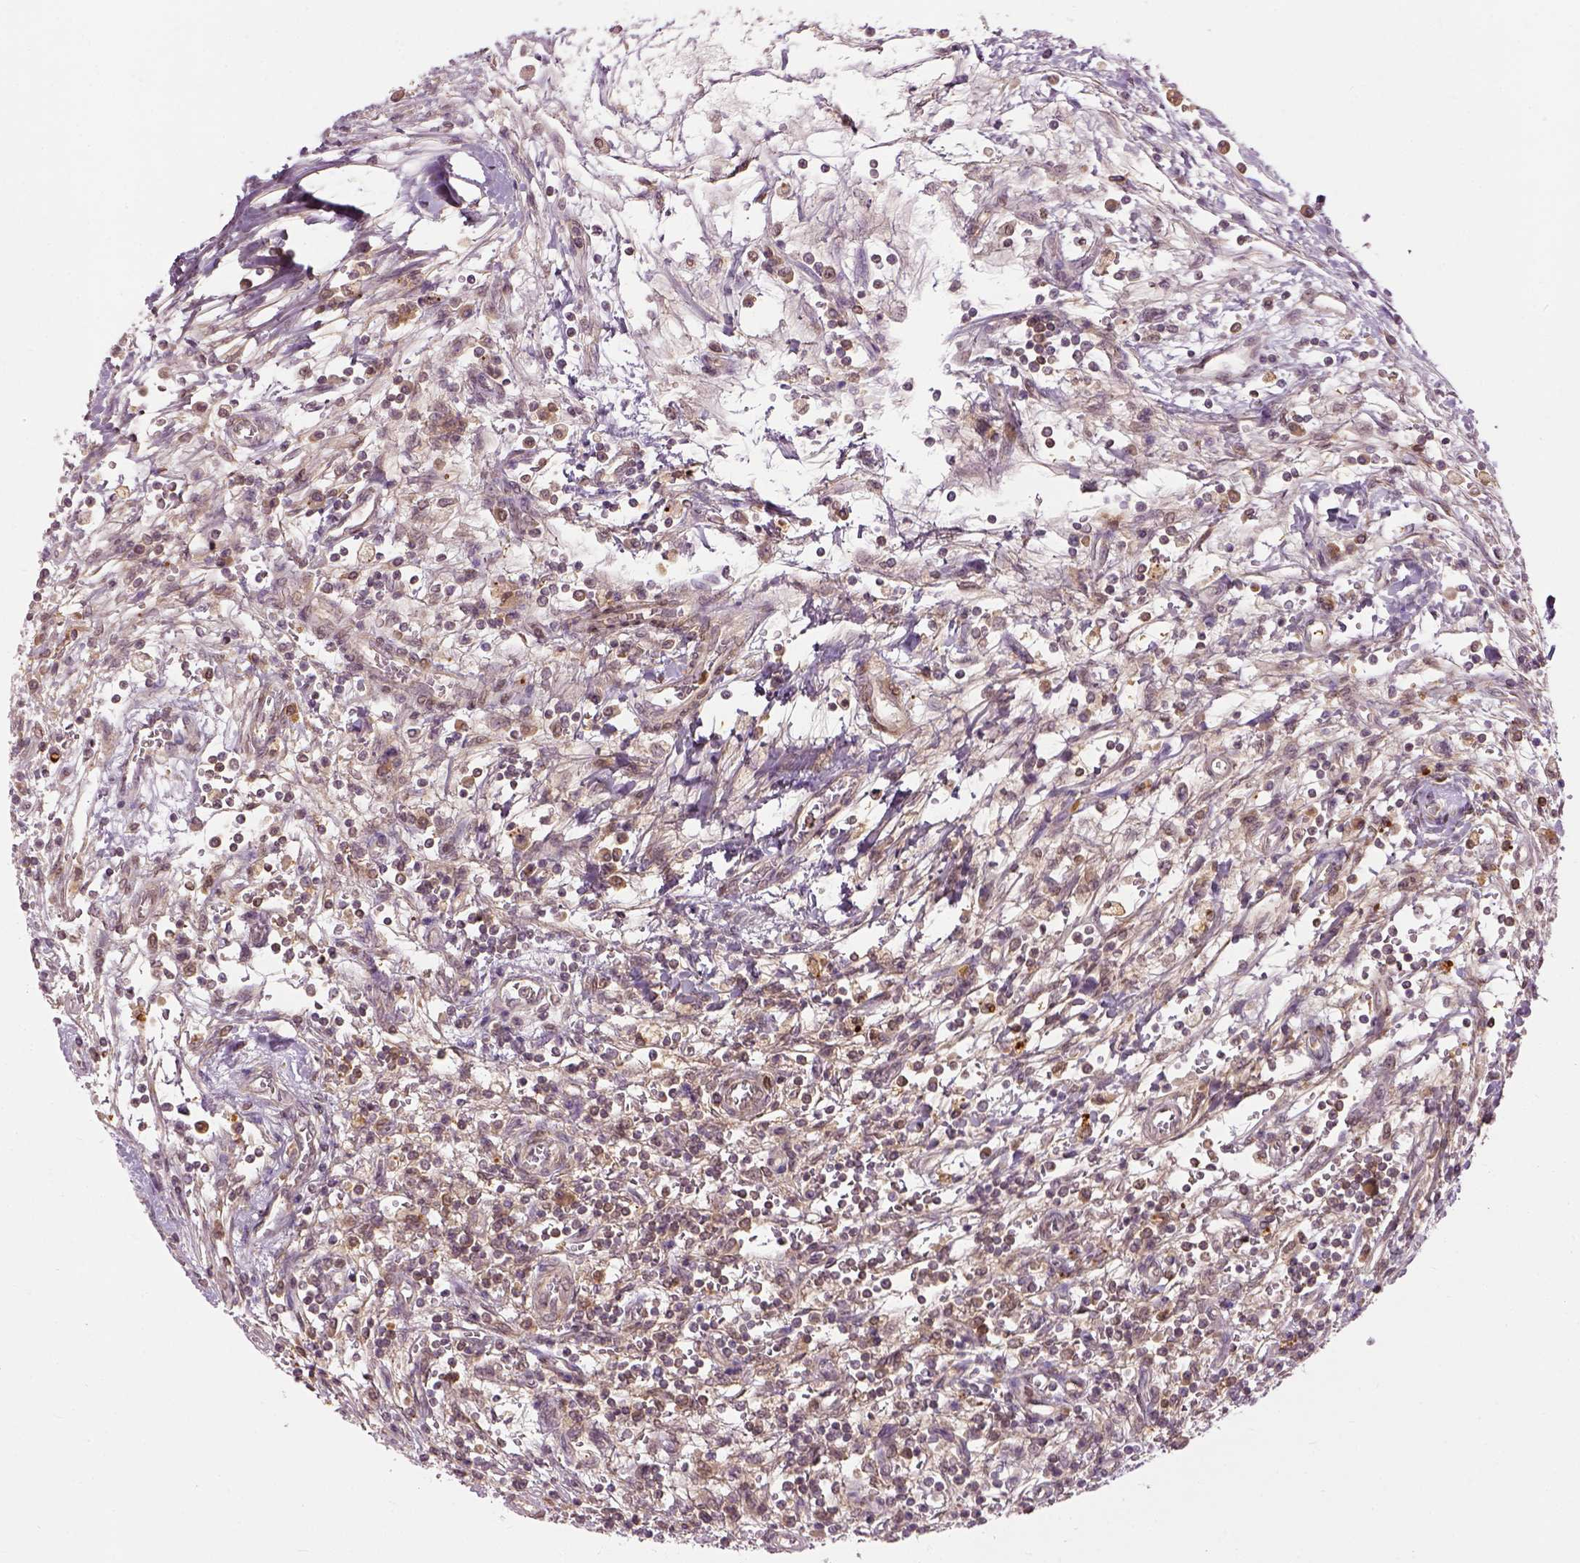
{"staining": {"intensity": "moderate", "quantity": ">75%", "location": "cytoplasmic/membranous"}, "tissue": "testis cancer", "cell_type": "Tumor cells", "image_type": "cancer", "snomed": [{"axis": "morphology", "description": "Seminoma, NOS"}, {"axis": "topography", "description": "Testis"}], "caption": "A high-resolution histopathology image shows IHC staining of testis cancer (seminoma), which displays moderate cytoplasmic/membranous positivity in approximately >75% of tumor cells.", "gene": "GPI", "patient": {"sex": "male", "age": 34}}